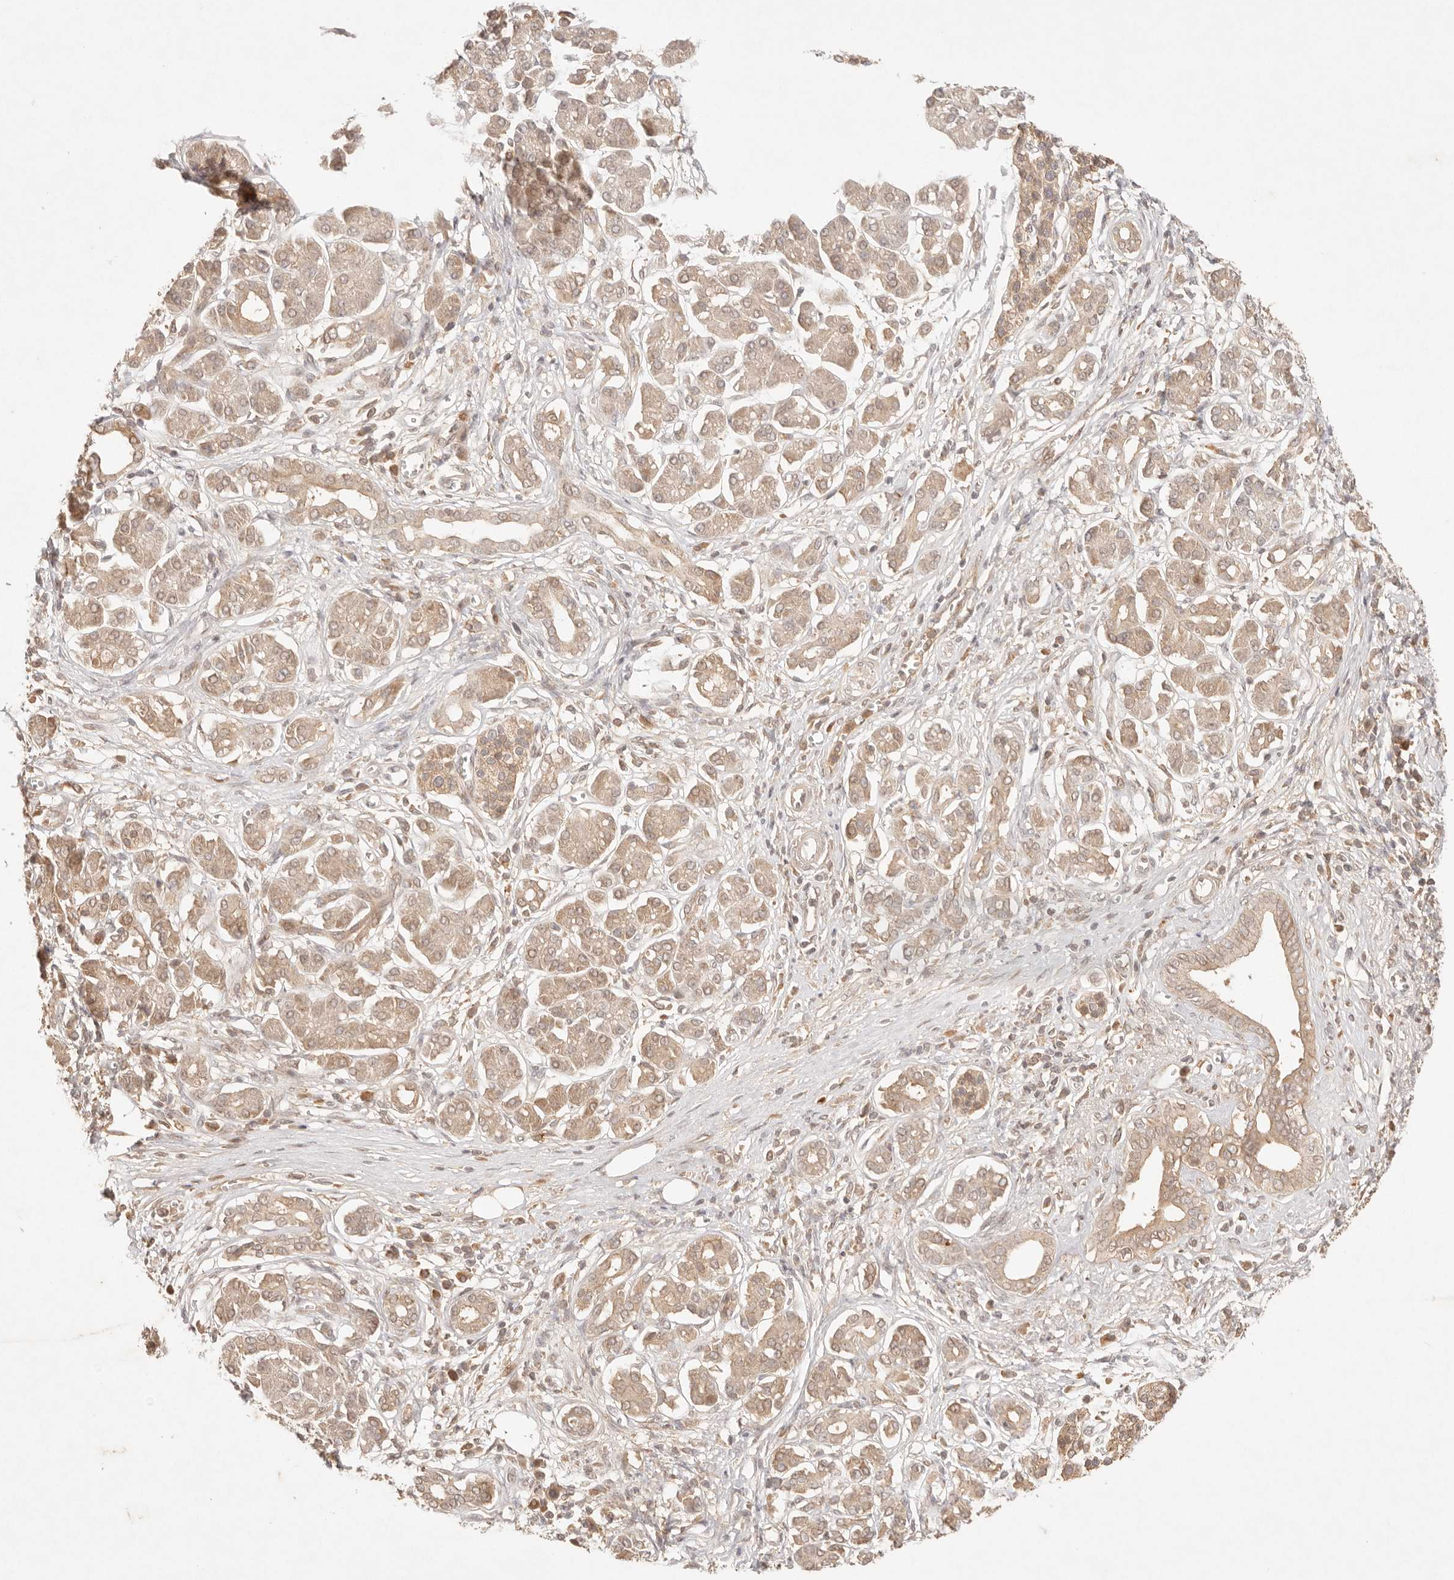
{"staining": {"intensity": "weak", "quantity": ">75%", "location": "cytoplasmic/membranous"}, "tissue": "pancreatic cancer", "cell_type": "Tumor cells", "image_type": "cancer", "snomed": [{"axis": "morphology", "description": "Adenocarcinoma, NOS"}, {"axis": "topography", "description": "Pancreas"}], "caption": "Adenocarcinoma (pancreatic) stained for a protein (brown) demonstrates weak cytoplasmic/membranous positive staining in about >75% of tumor cells.", "gene": "PHLDA3", "patient": {"sex": "male", "age": 78}}